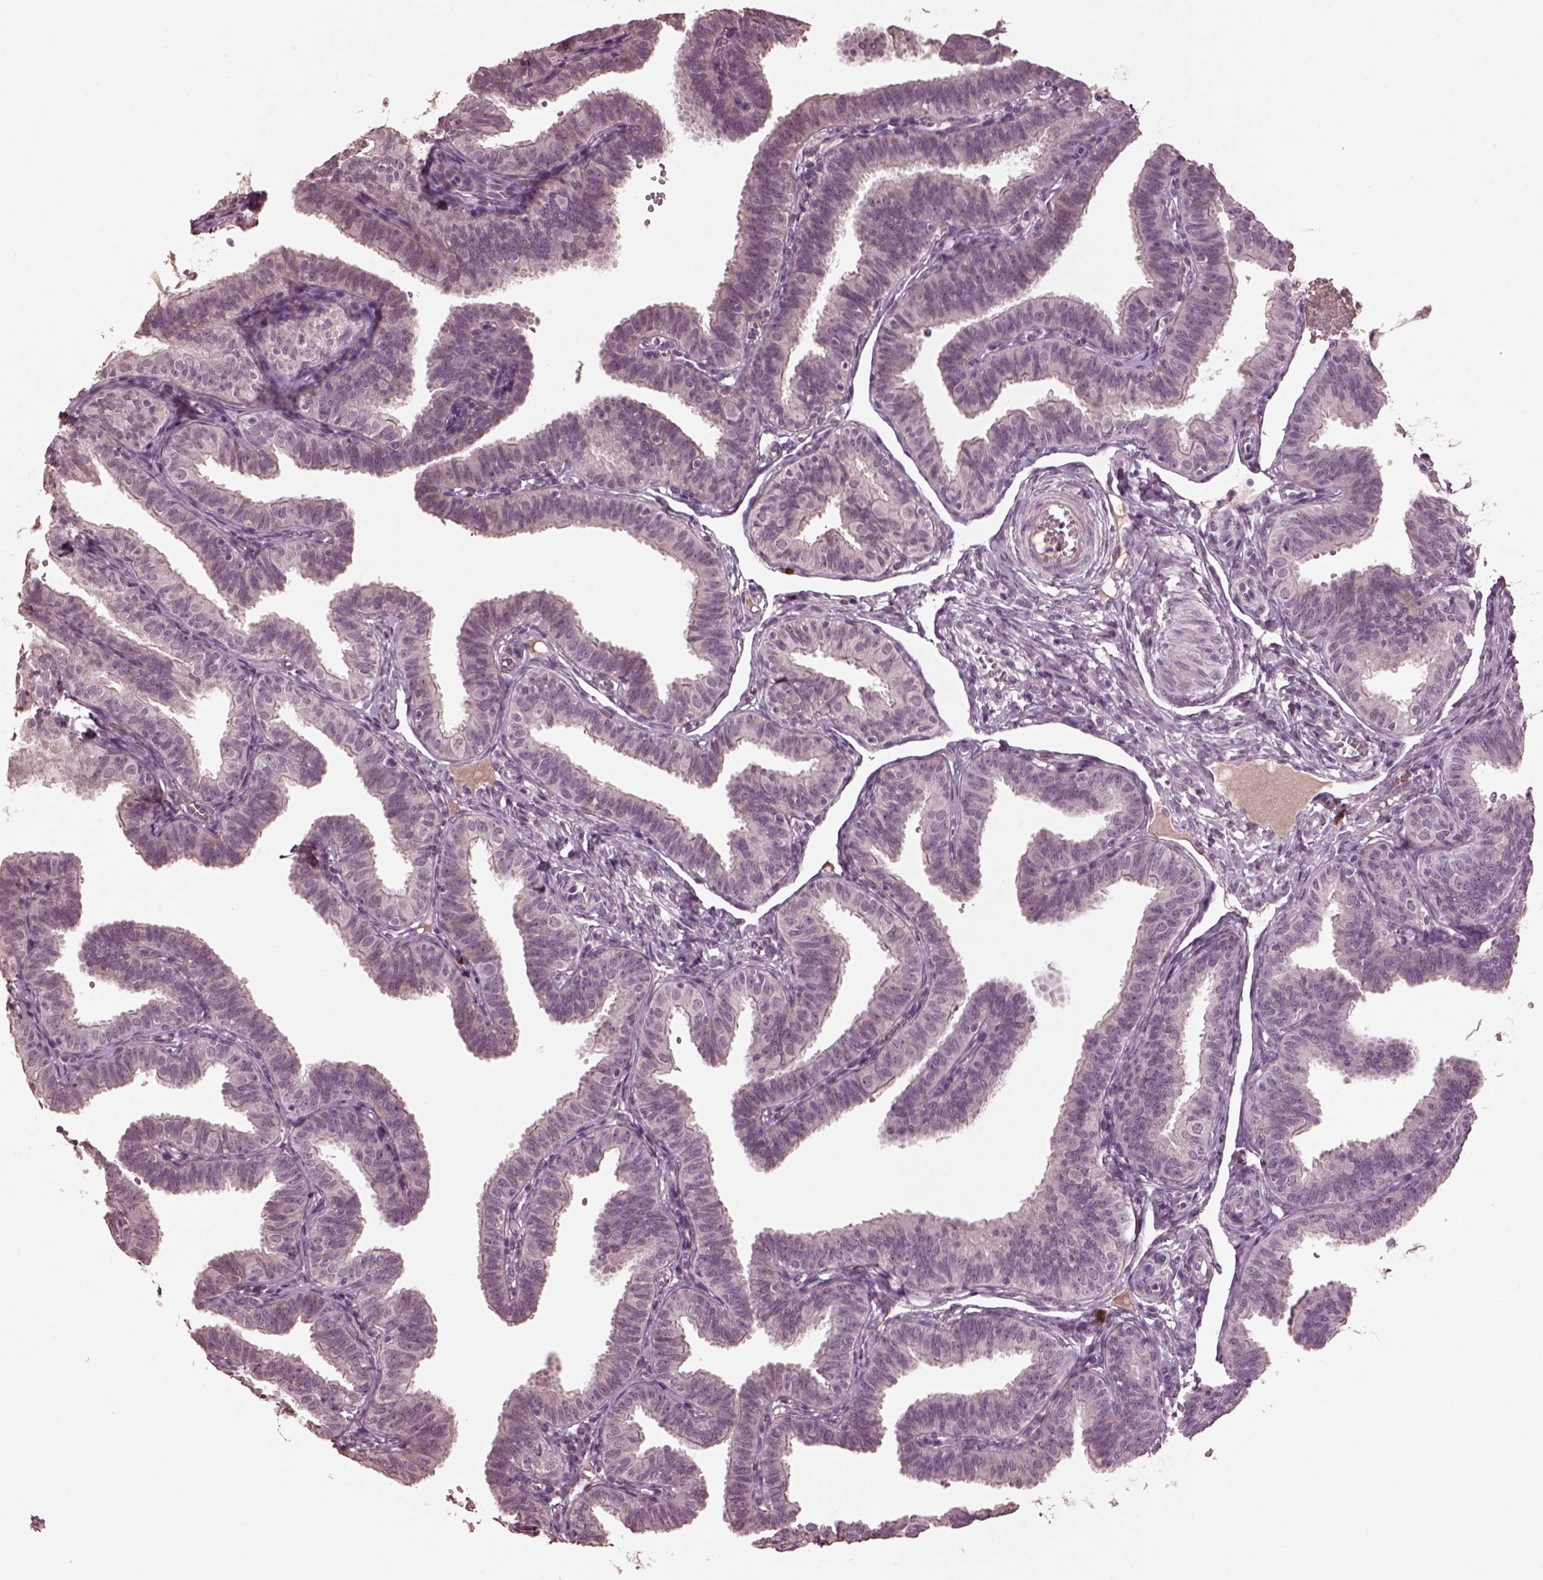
{"staining": {"intensity": "negative", "quantity": "none", "location": "none"}, "tissue": "fallopian tube", "cell_type": "Glandular cells", "image_type": "normal", "snomed": [{"axis": "morphology", "description": "Normal tissue, NOS"}, {"axis": "topography", "description": "Fallopian tube"}], "caption": "Immunohistochemistry of unremarkable human fallopian tube displays no expression in glandular cells.", "gene": "IL18RAP", "patient": {"sex": "female", "age": 25}}